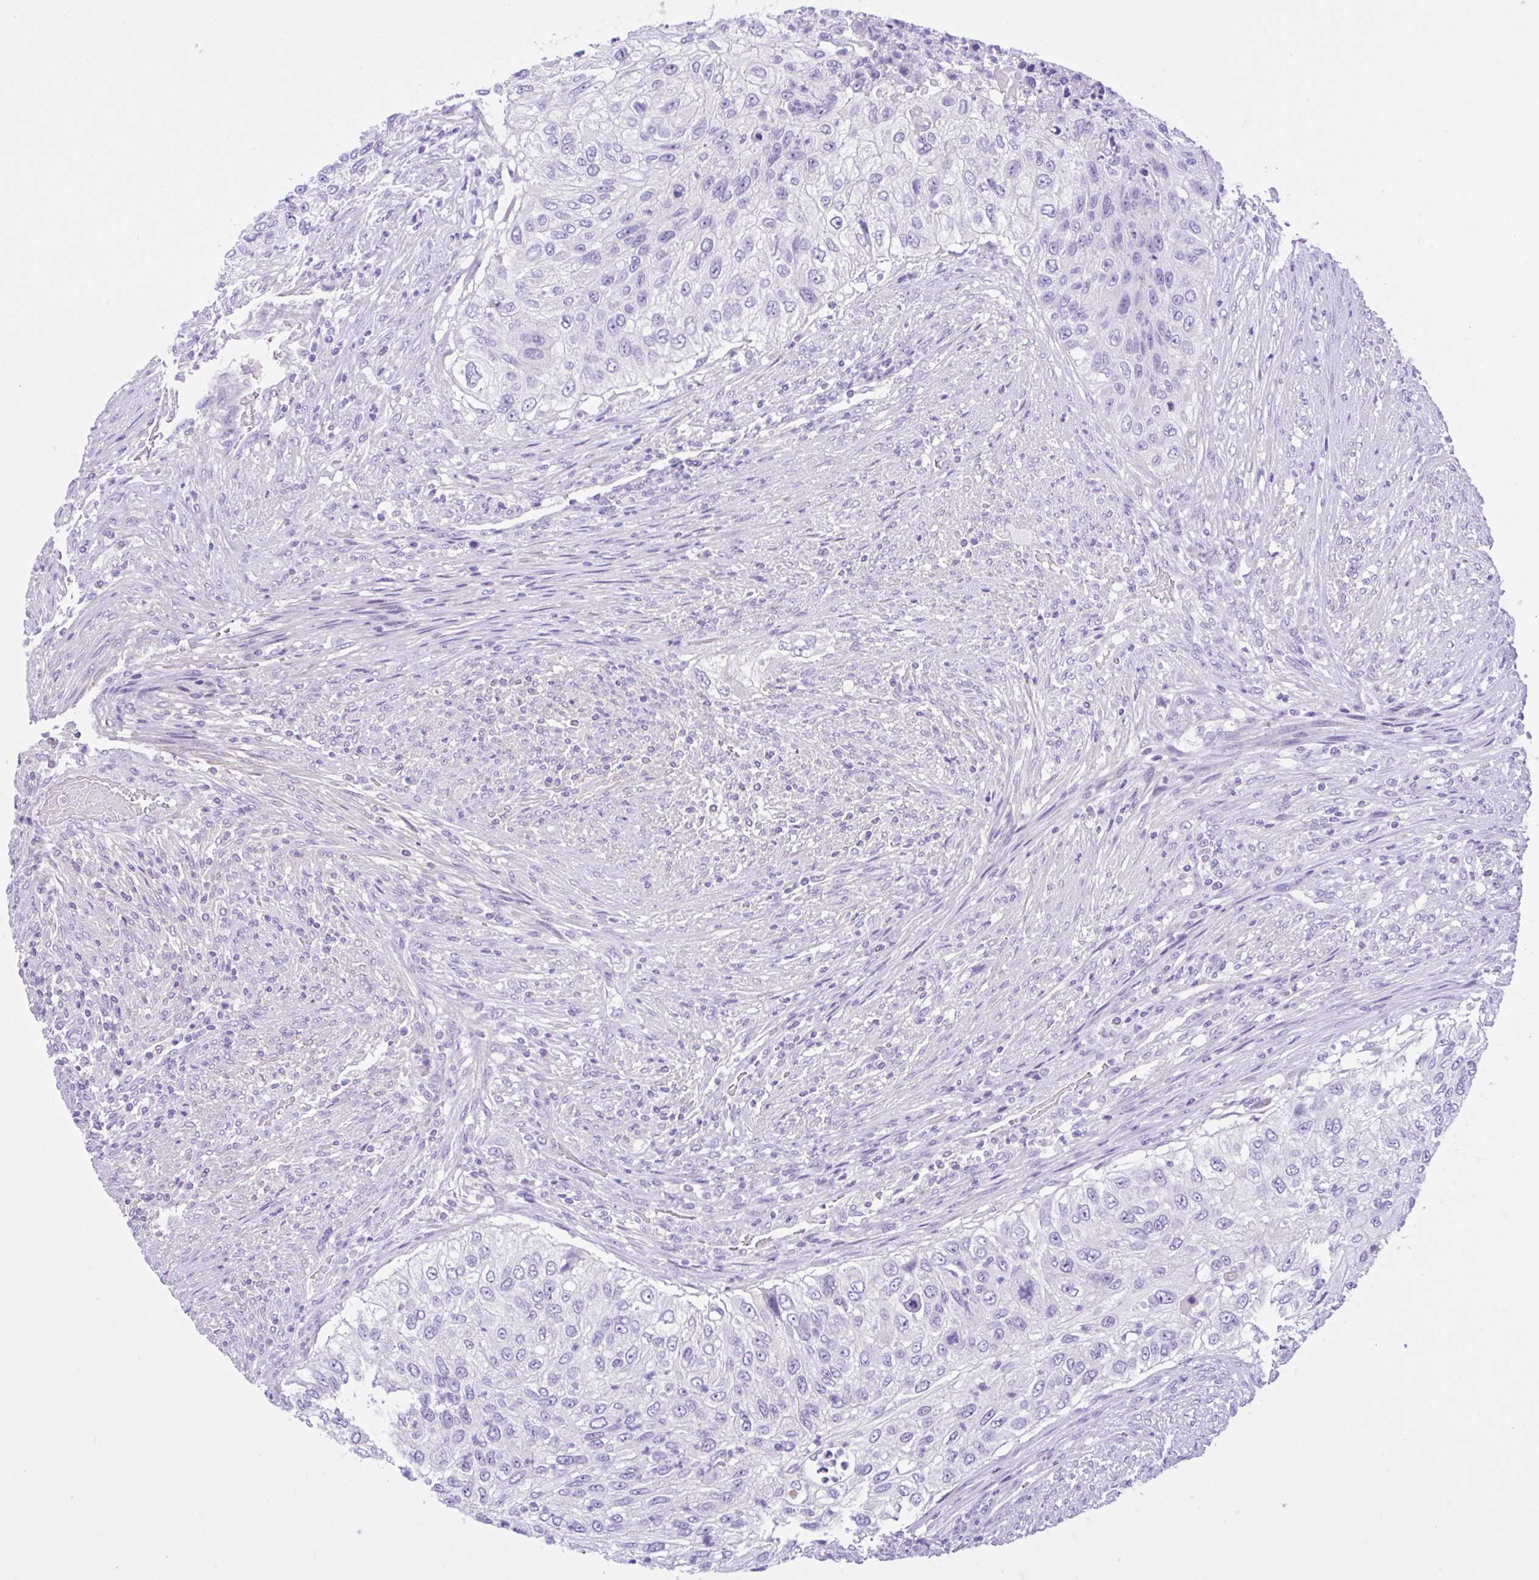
{"staining": {"intensity": "negative", "quantity": "none", "location": "none"}, "tissue": "urothelial cancer", "cell_type": "Tumor cells", "image_type": "cancer", "snomed": [{"axis": "morphology", "description": "Urothelial carcinoma, High grade"}, {"axis": "topography", "description": "Urinary bladder"}], "caption": "High power microscopy photomicrograph of an IHC histopathology image of urothelial carcinoma (high-grade), revealing no significant expression in tumor cells.", "gene": "ANO4", "patient": {"sex": "female", "age": 60}}